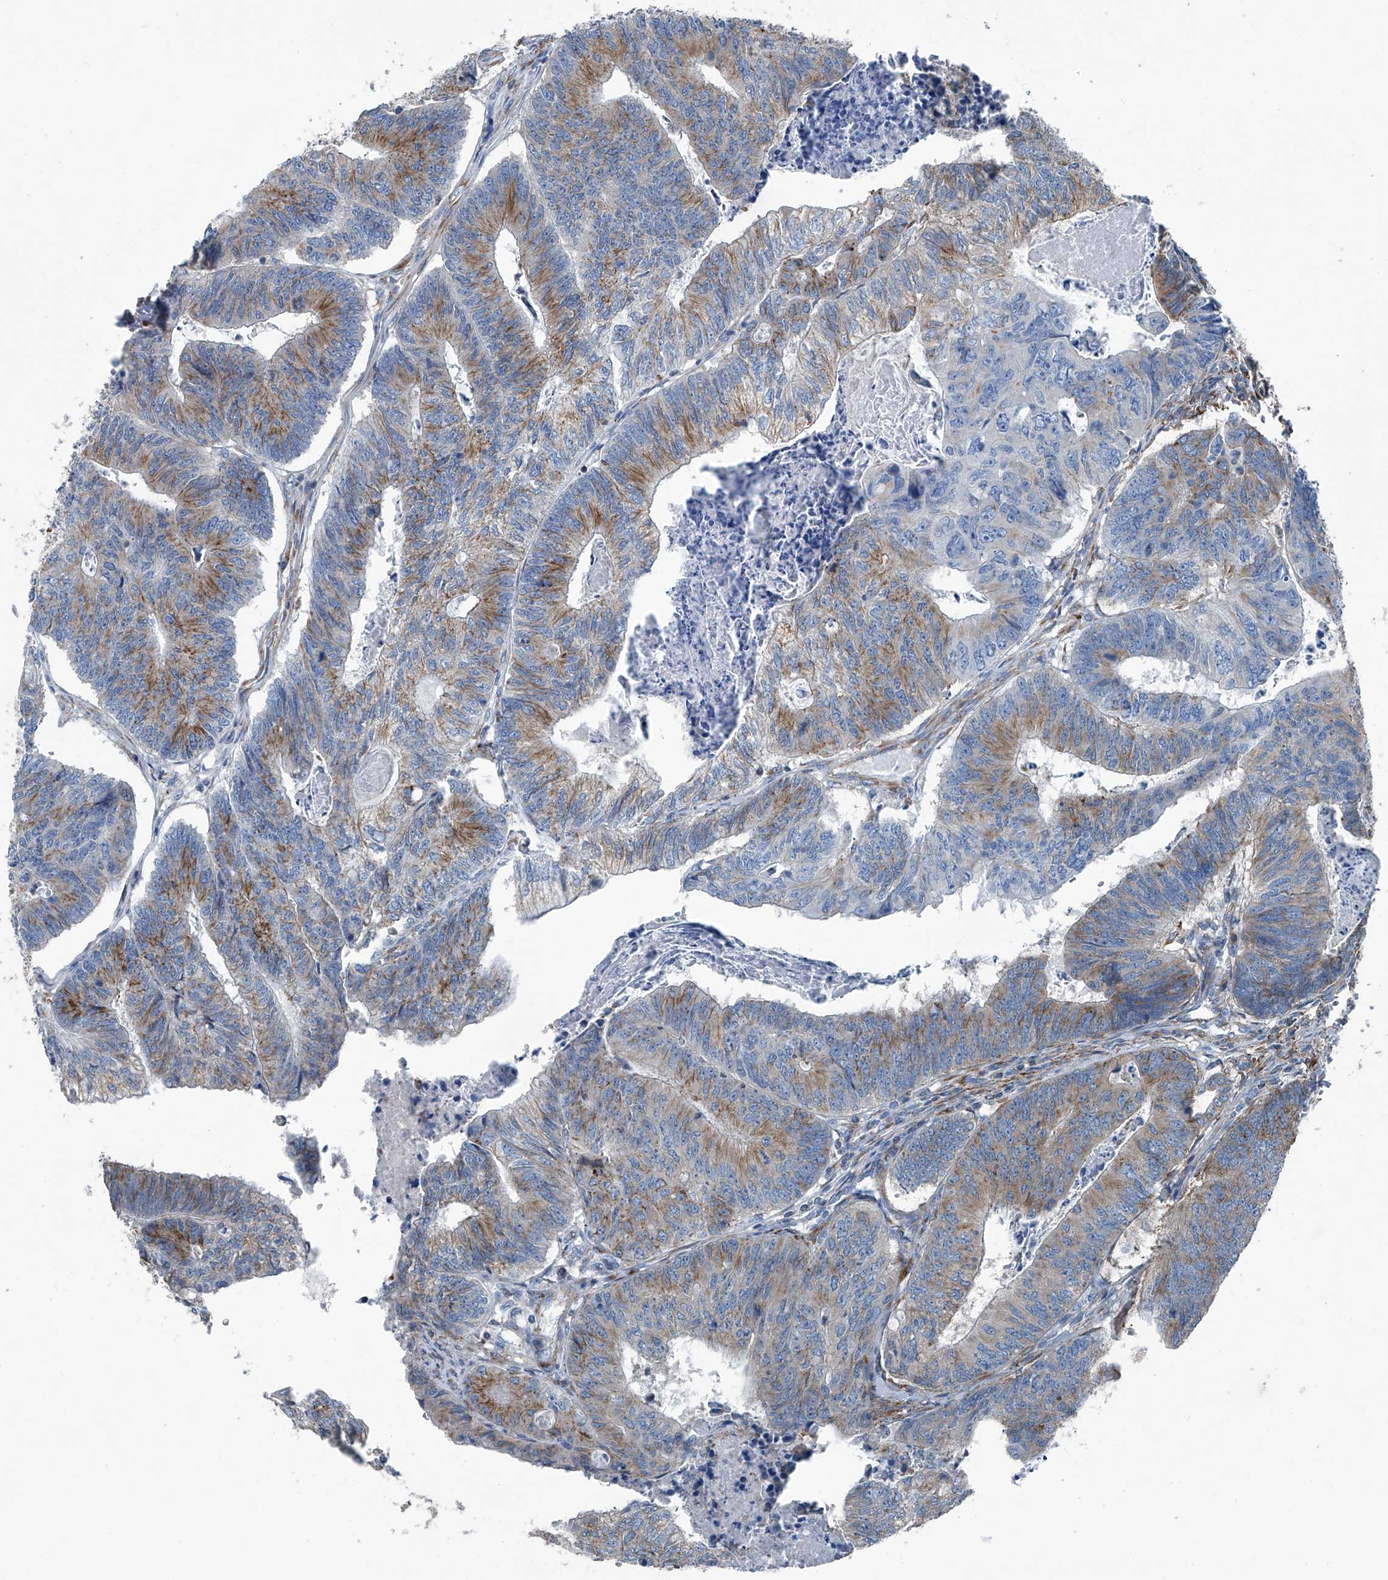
{"staining": {"intensity": "moderate", "quantity": ">75%", "location": "cytoplasmic/membranous"}, "tissue": "colorectal cancer", "cell_type": "Tumor cells", "image_type": "cancer", "snomed": [{"axis": "morphology", "description": "Adenocarcinoma, NOS"}, {"axis": "topography", "description": "Colon"}], "caption": "Brown immunohistochemical staining in colorectal adenocarcinoma shows moderate cytoplasmic/membranous positivity in about >75% of tumor cells.", "gene": "SEPTIN7", "patient": {"sex": "female", "age": 67}}